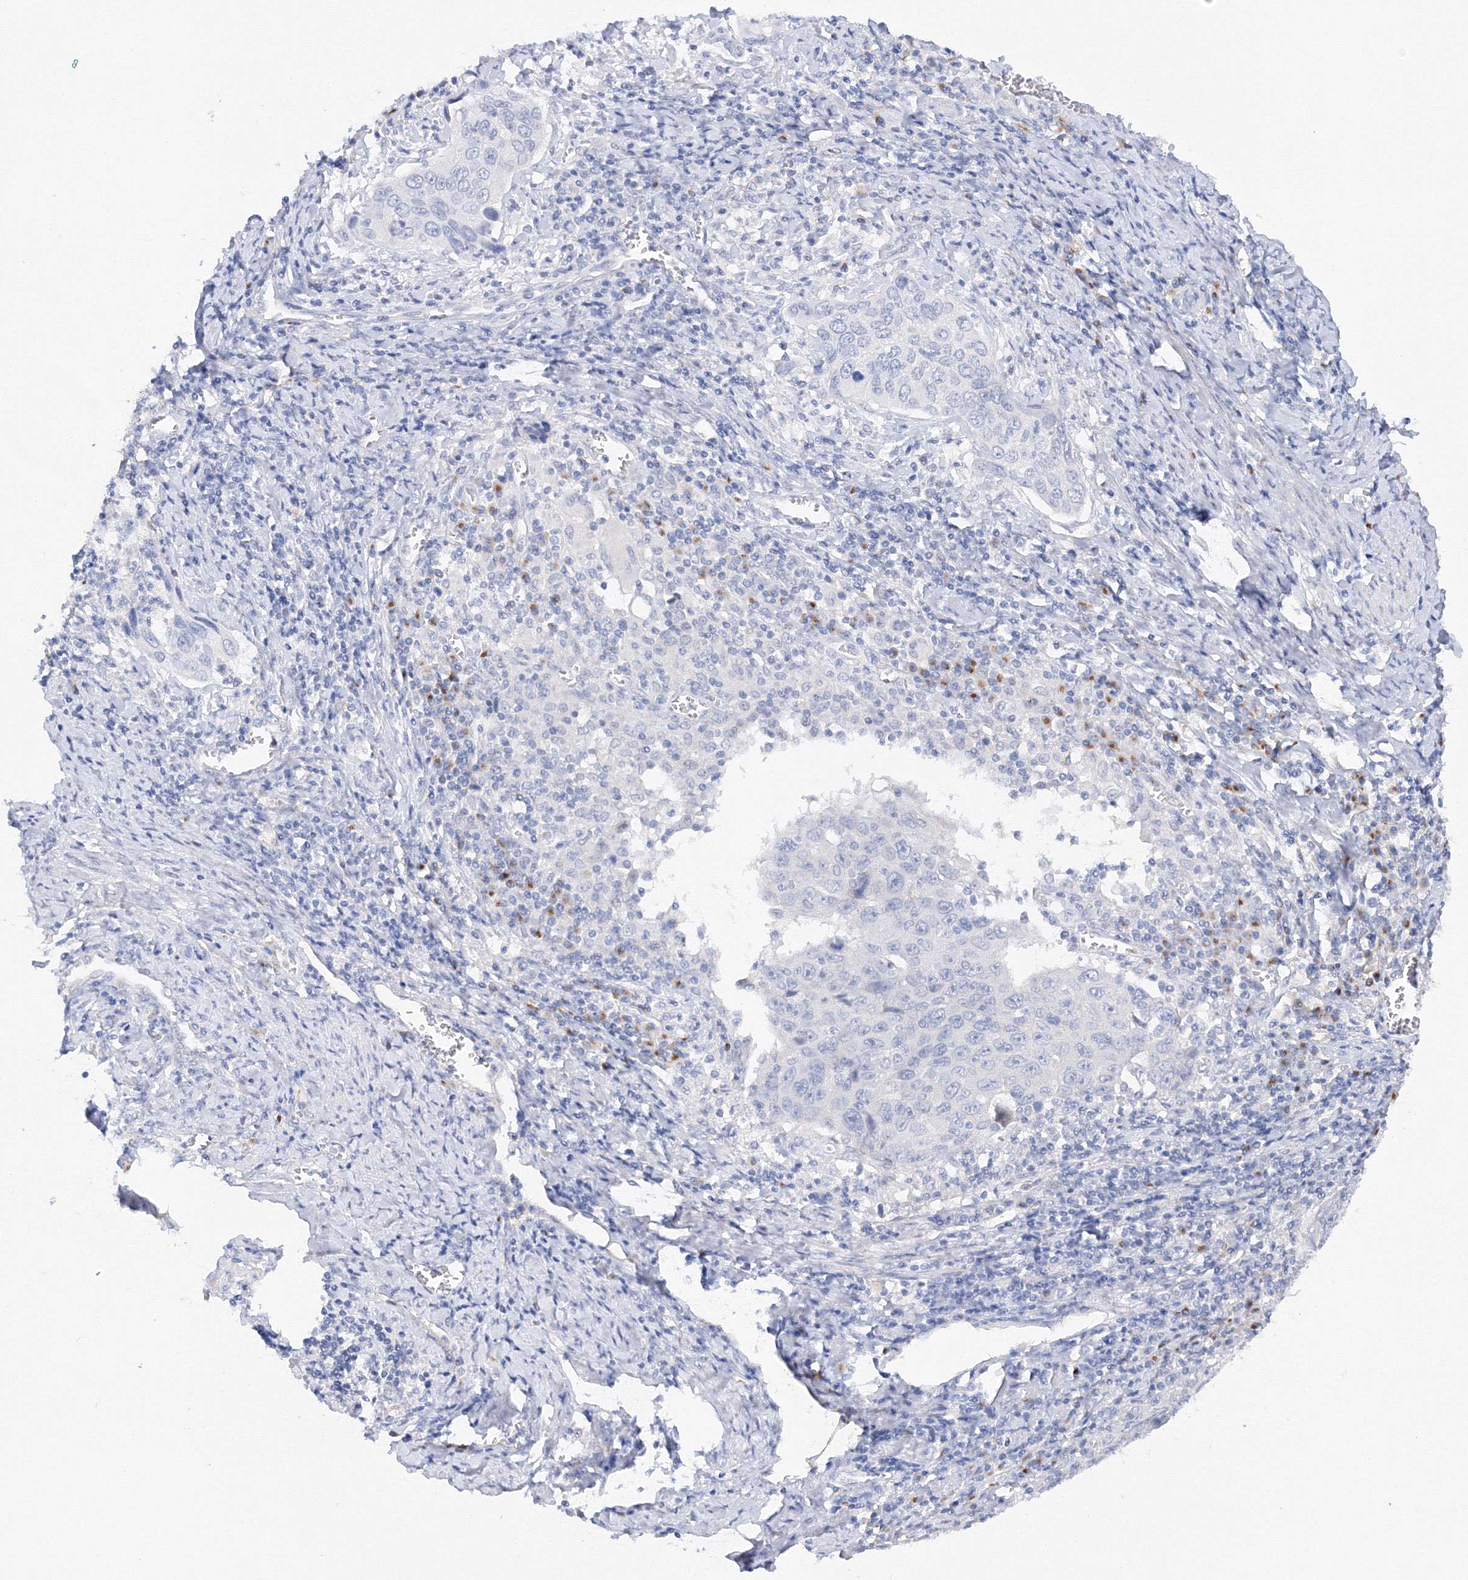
{"staining": {"intensity": "negative", "quantity": "none", "location": "none"}, "tissue": "cervical cancer", "cell_type": "Tumor cells", "image_type": "cancer", "snomed": [{"axis": "morphology", "description": "Squamous cell carcinoma, NOS"}, {"axis": "topography", "description": "Cervix"}], "caption": "Image shows no significant protein staining in tumor cells of squamous cell carcinoma (cervical).", "gene": "TAMM41", "patient": {"sex": "female", "age": 53}}